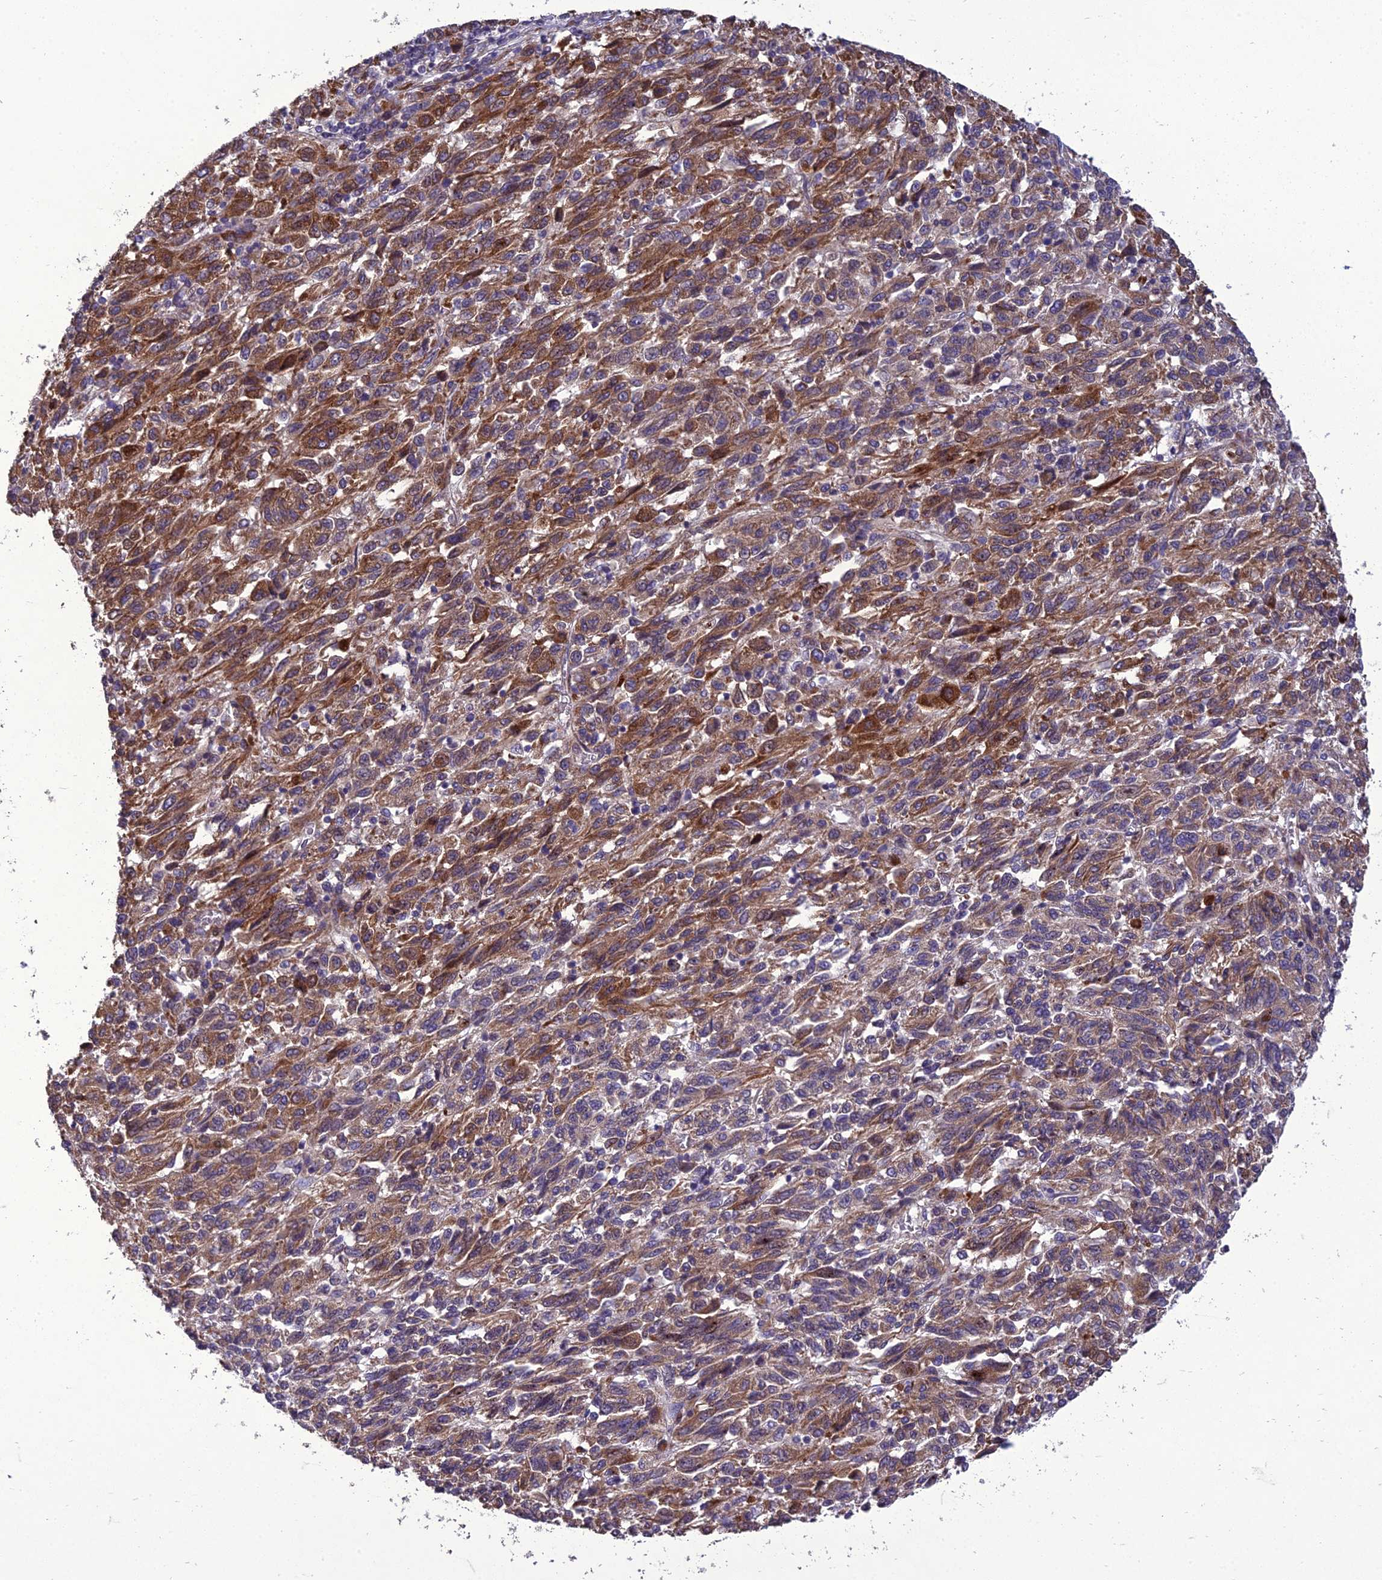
{"staining": {"intensity": "moderate", "quantity": ">75%", "location": "cytoplasmic/membranous"}, "tissue": "melanoma", "cell_type": "Tumor cells", "image_type": "cancer", "snomed": [{"axis": "morphology", "description": "Malignant melanoma, Metastatic site"}, {"axis": "topography", "description": "Lung"}], "caption": "Brown immunohistochemical staining in malignant melanoma (metastatic site) demonstrates moderate cytoplasmic/membranous expression in approximately >75% of tumor cells.", "gene": "ADIPOR2", "patient": {"sex": "male", "age": 64}}